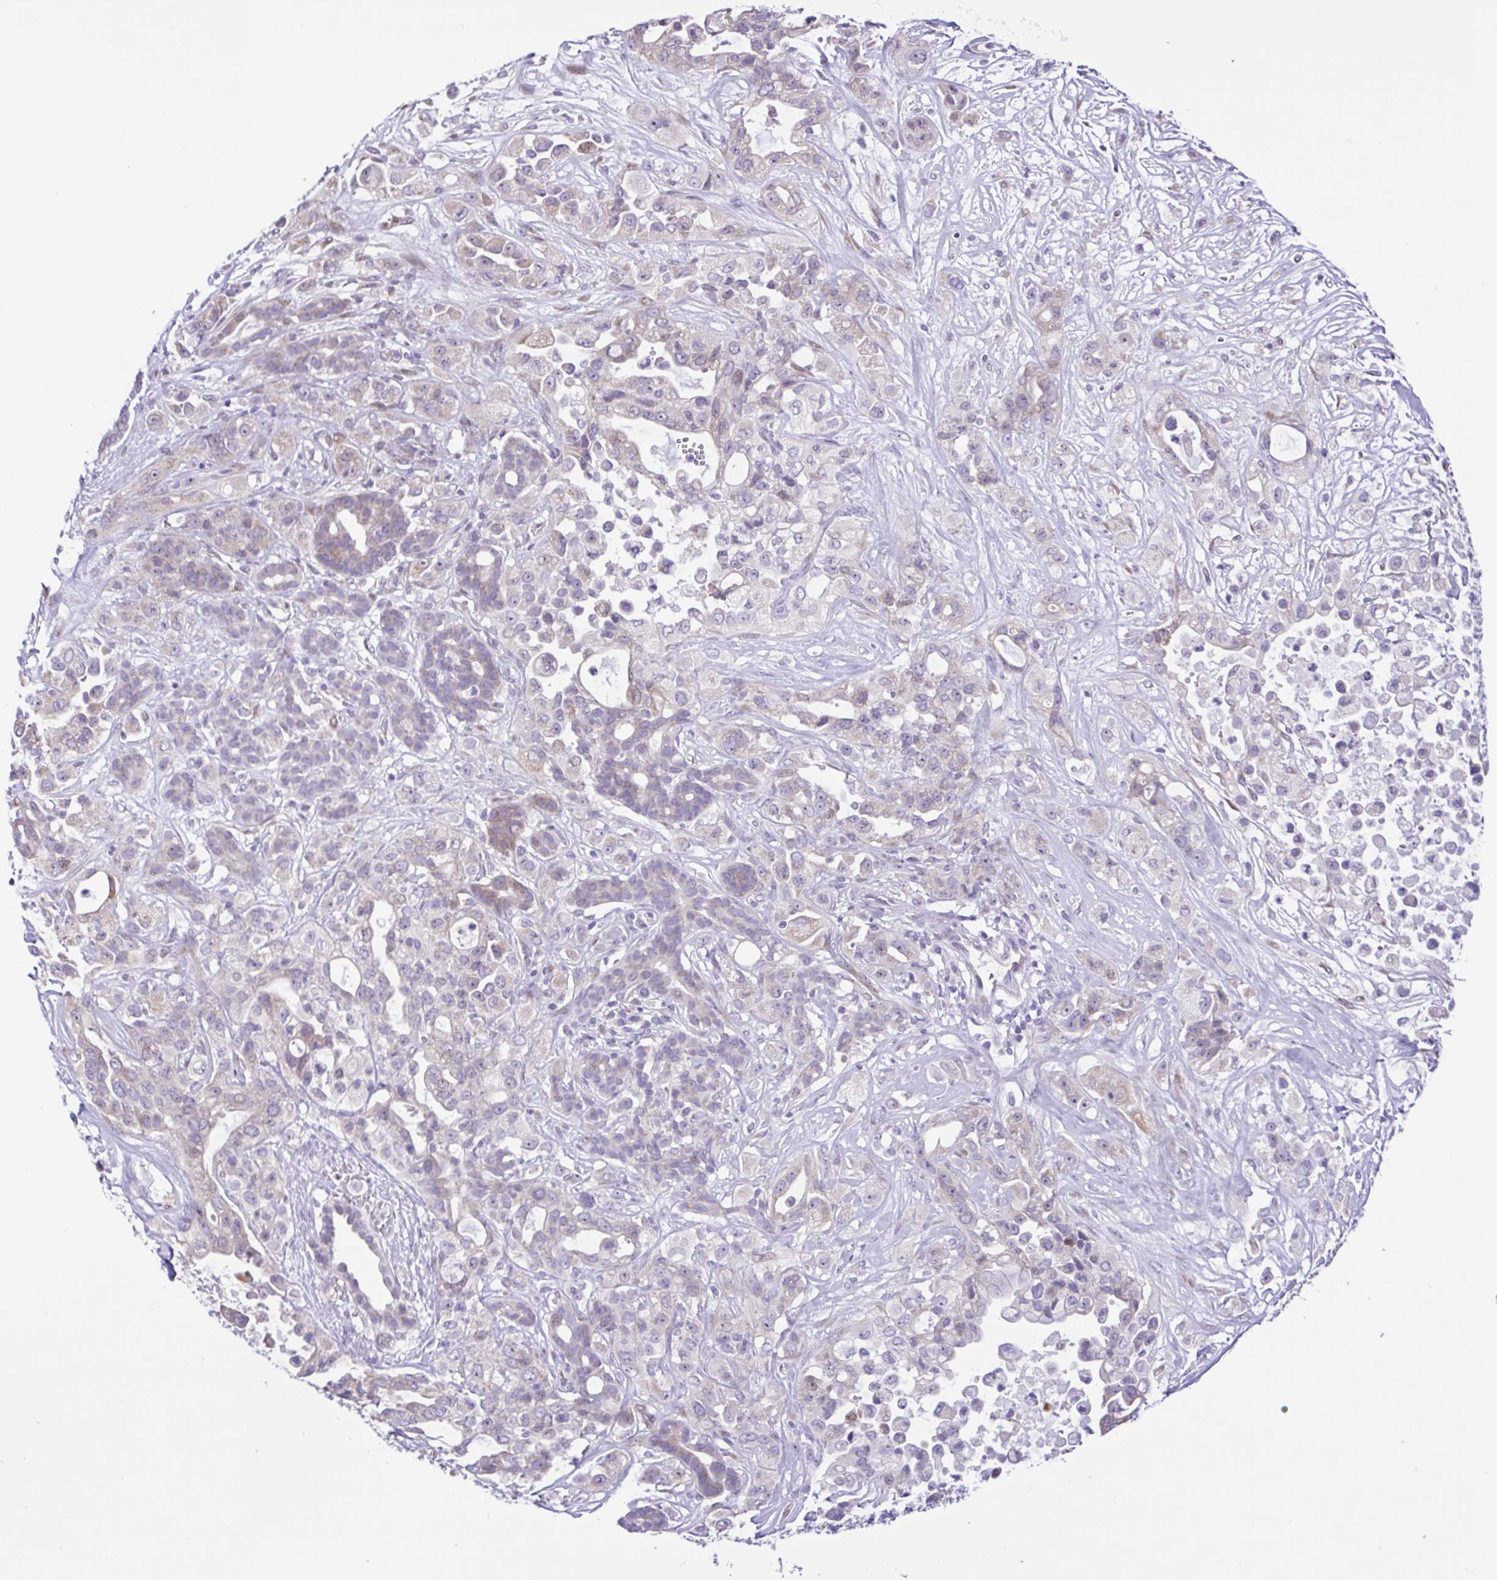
{"staining": {"intensity": "weak", "quantity": "<25%", "location": "cytoplasmic/membranous"}, "tissue": "pancreatic cancer", "cell_type": "Tumor cells", "image_type": "cancer", "snomed": [{"axis": "morphology", "description": "Adenocarcinoma, NOS"}, {"axis": "topography", "description": "Pancreas"}], "caption": "DAB (3,3'-diaminobenzidine) immunohistochemical staining of human pancreatic cancer exhibits no significant staining in tumor cells.", "gene": "TGM3", "patient": {"sex": "male", "age": 44}}